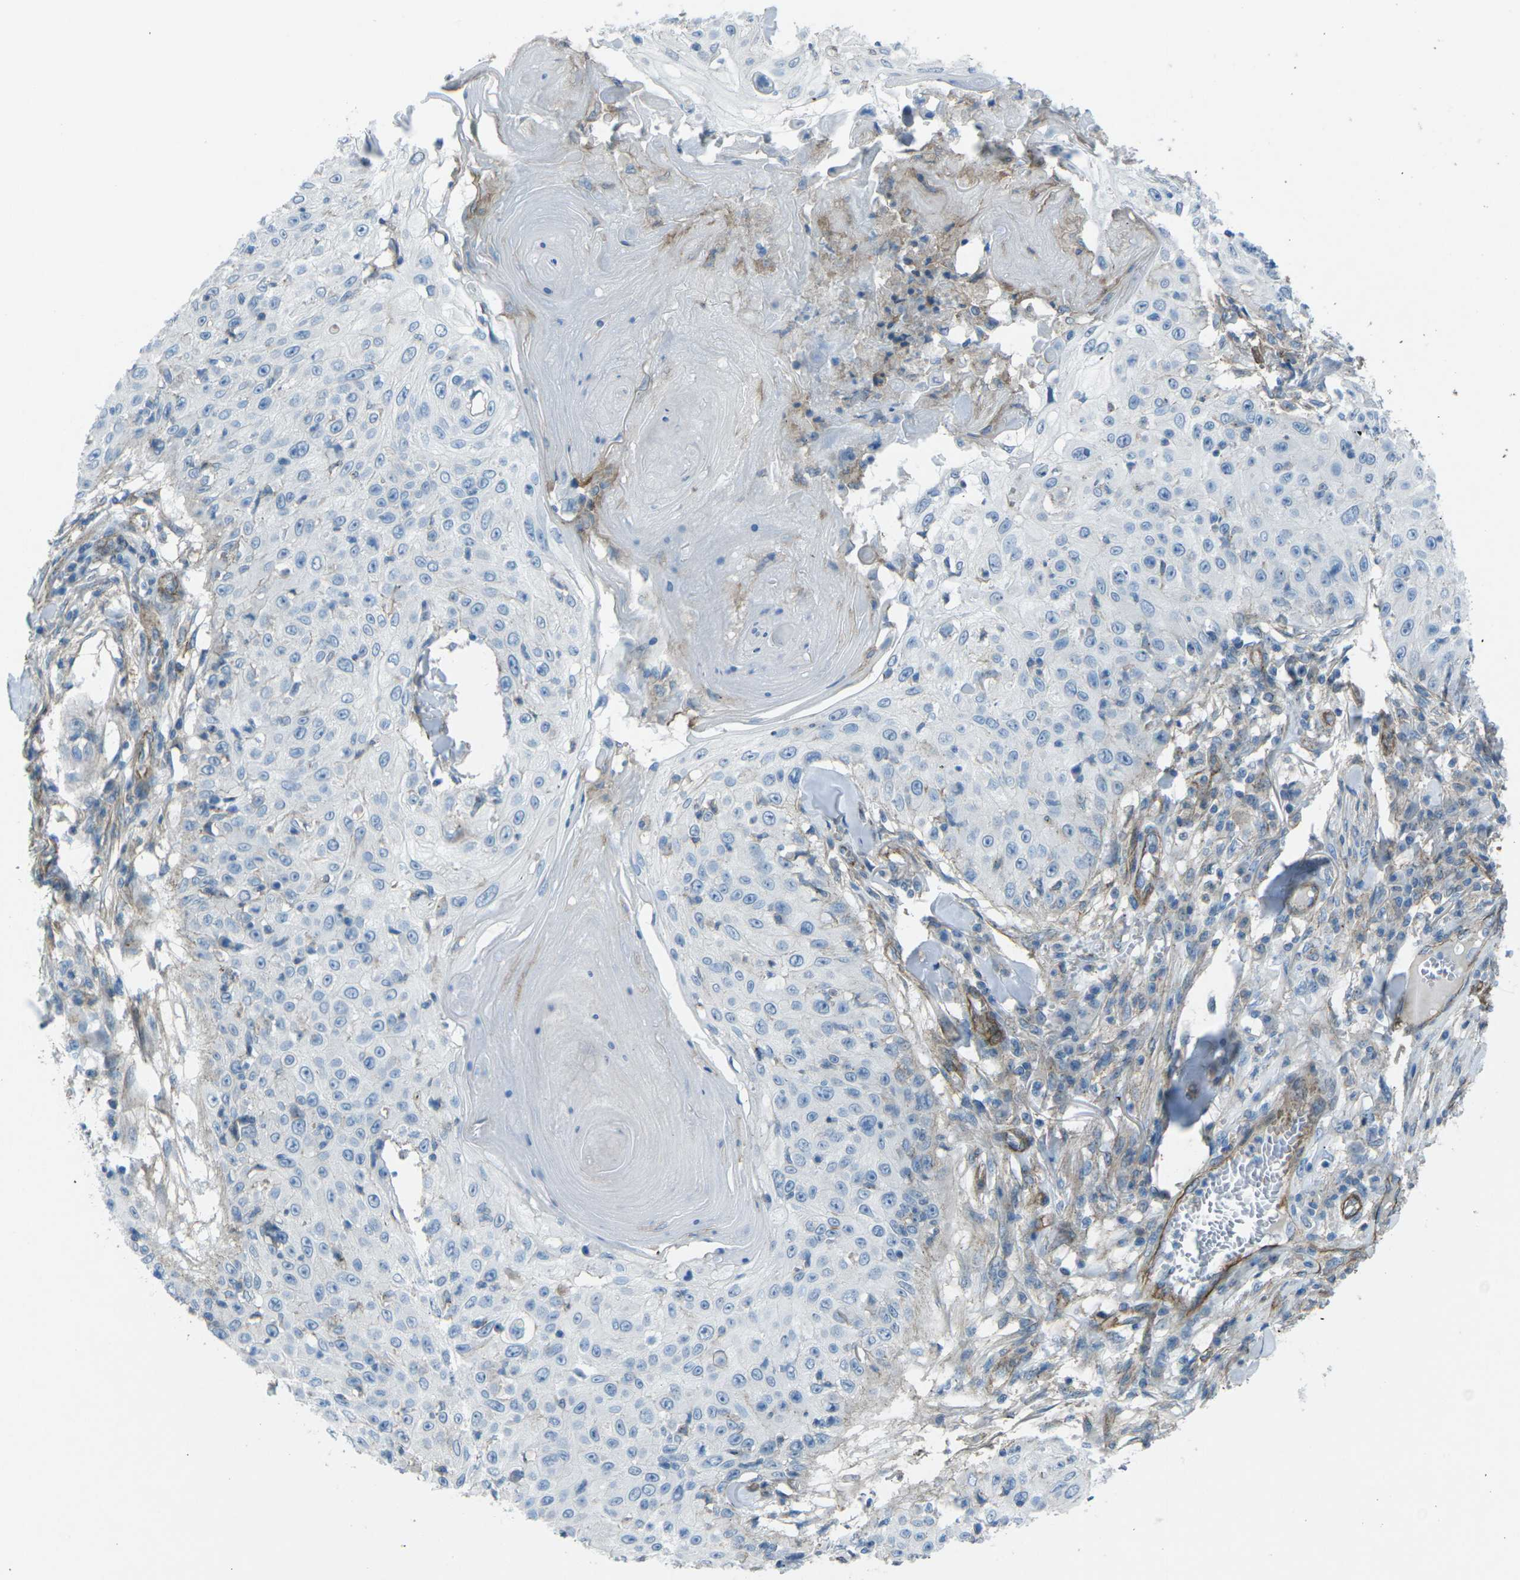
{"staining": {"intensity": "negative", "quantity": "none", "location": "none"}, "tissue": "skin cancer", "cell_type": "Tumor cells", "image_type": "cancer", "snomed": [{"axis": "morphology", "description": "Squamous cell carcinoma, NOS"}, {"axis": "topography", "description": "Skin"}], "caption": "This is an IHC image of human skin cancer. There is no staining in tumor cells.", "gene": "UTRN", "patient": {"sex": "male", "age": 86}}